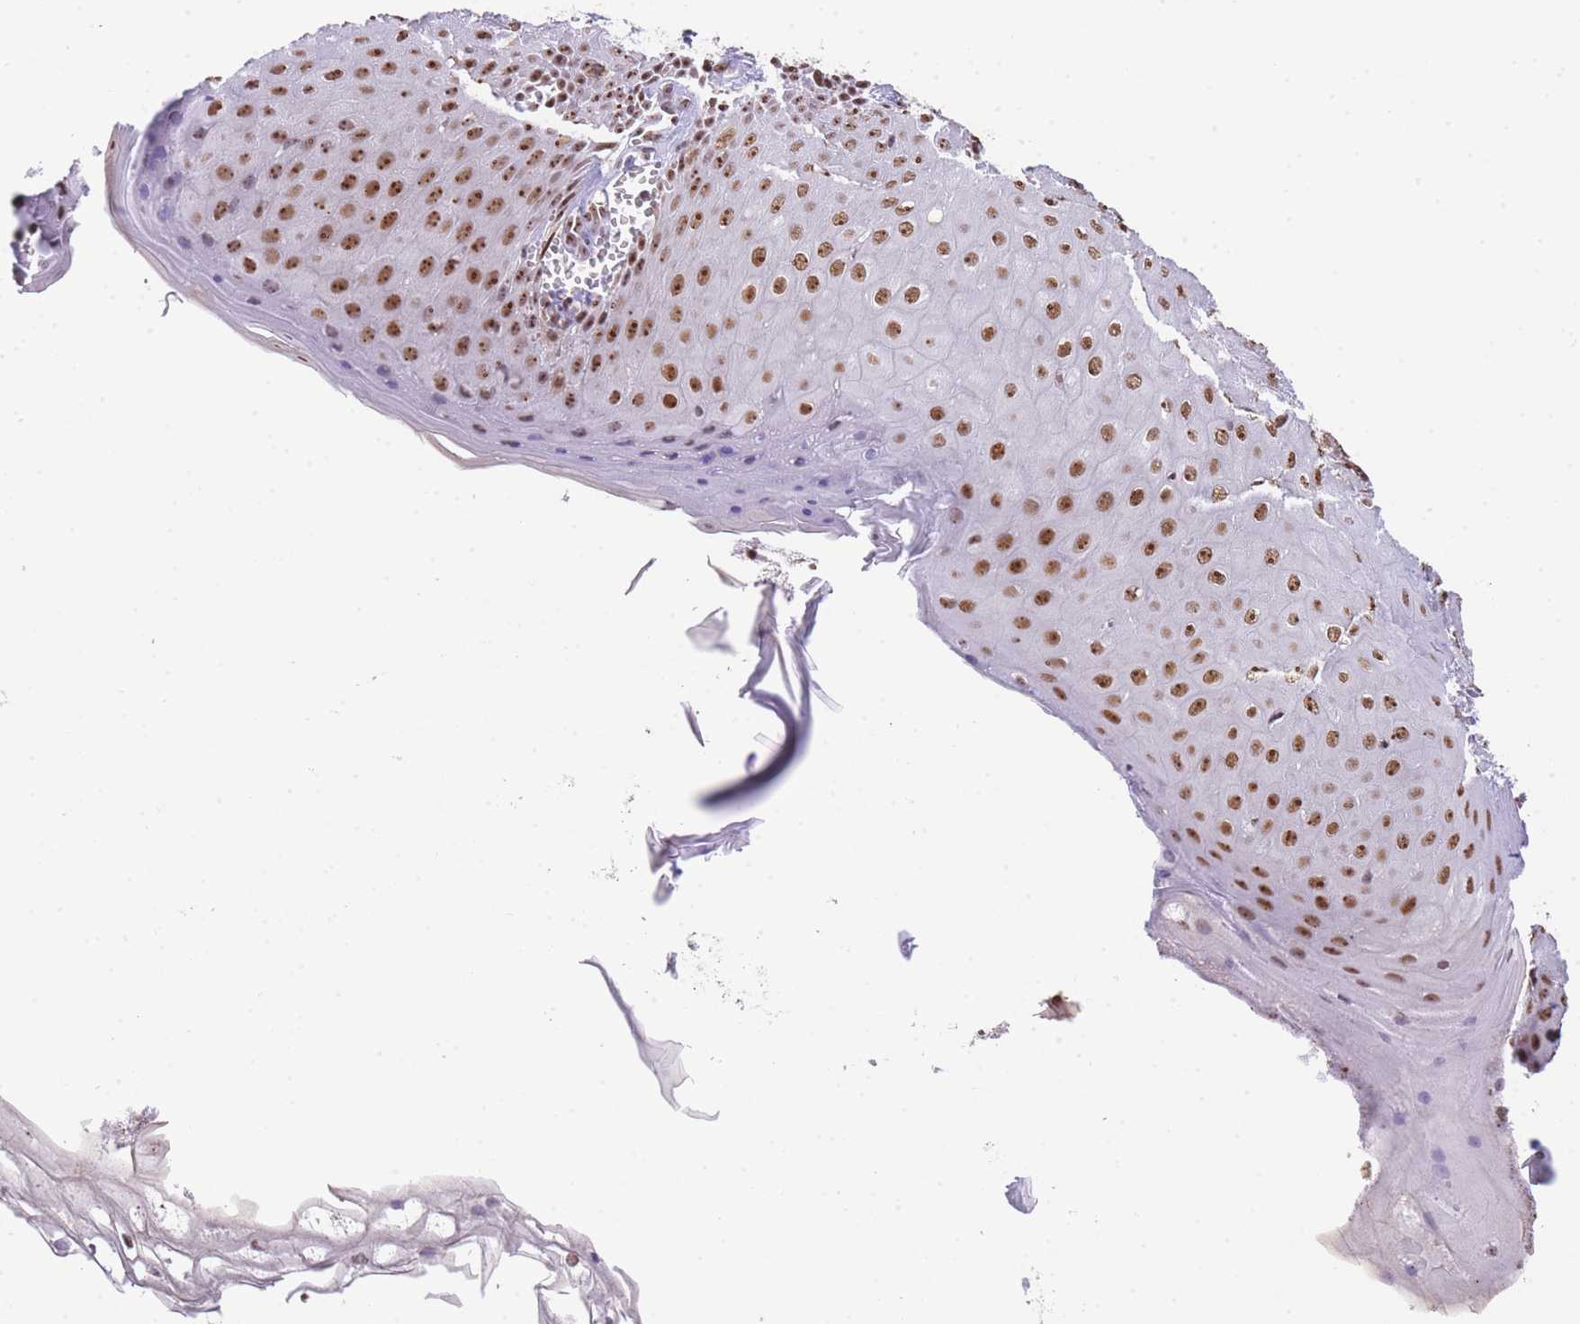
{"staining": {"intensity": "strong", "quantity": ">75%", "location": "nuclear"}, "tissue": "skin", "cell_type": "Epidermal cells", "image_type": "normal", "snomed": [{"axis": "morphology", "description": "Normal tissue, NOS"}, {"axis": "topography", "description": "Anal"}], "caption": "Immunohistochemistry staining of unremarkable skin, which exhibits high levels of strong nuclear staining in approximately >75% of epidermal cells indicating strong nuclear protein positivity. The staining was performed using DAB (brown) for protein detection and nuclei were counterstained in hematoxylin (blue).", "gene": "EVC2", "patient": {"sex": "male", "age": 80}}